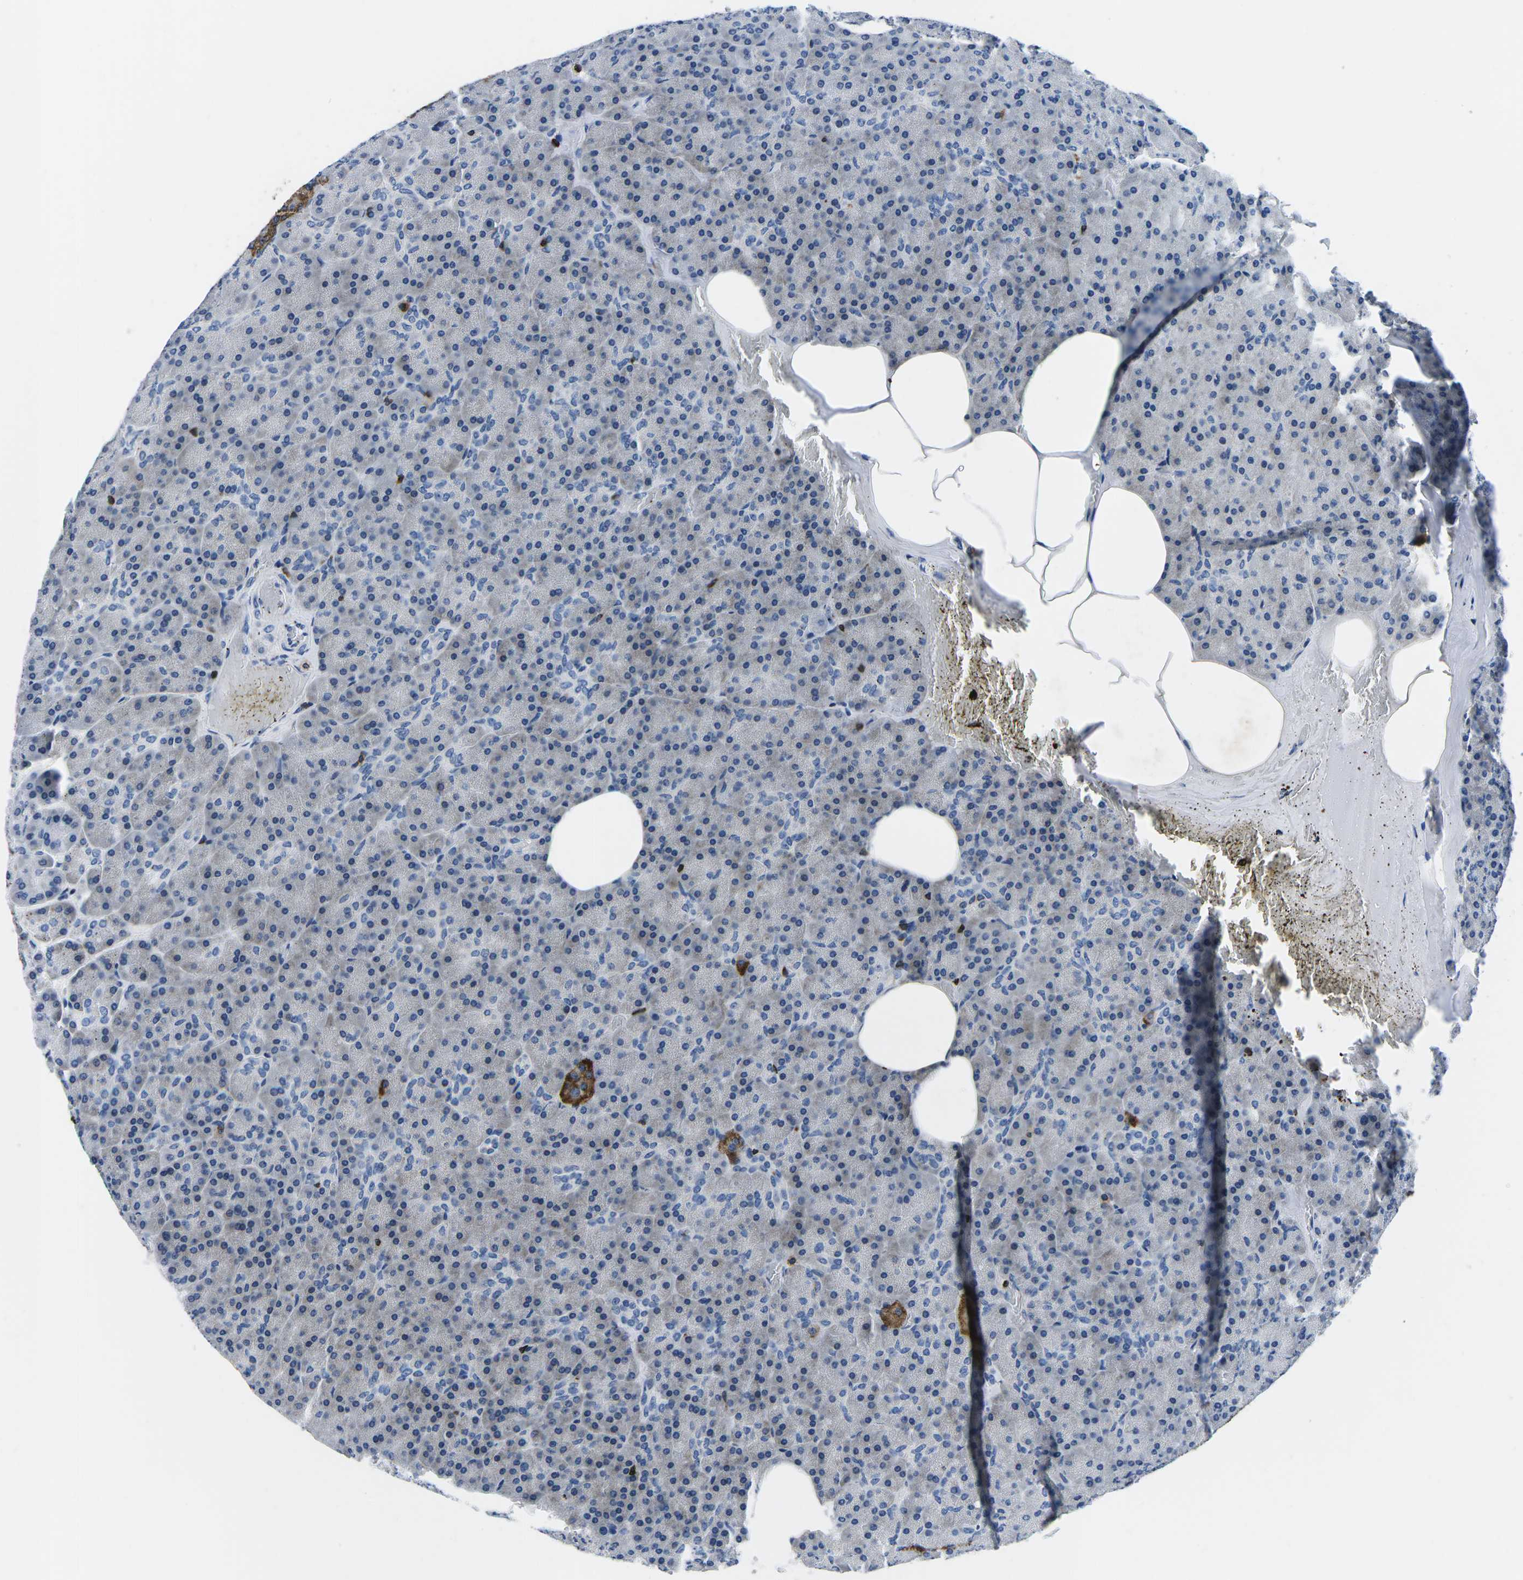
{"staining": {"intensity": "negative", "quantity": "none", "location": "none"}, "tissue": "pancreas", "cell_type": "Exocrine glandular cells", "image_type": "normal", "snomed": [{"axis": "morphology", "description": "Normal tissue, NOS"}, {"axis": "topography", "description": "Pancreas"}], "caption": "The immunohistochemistry histopathology image has no significant staining in exocrine glandular cells of pancreas.", "gene": "CTSW", "patient": {"sex": "female", "age": 35}}